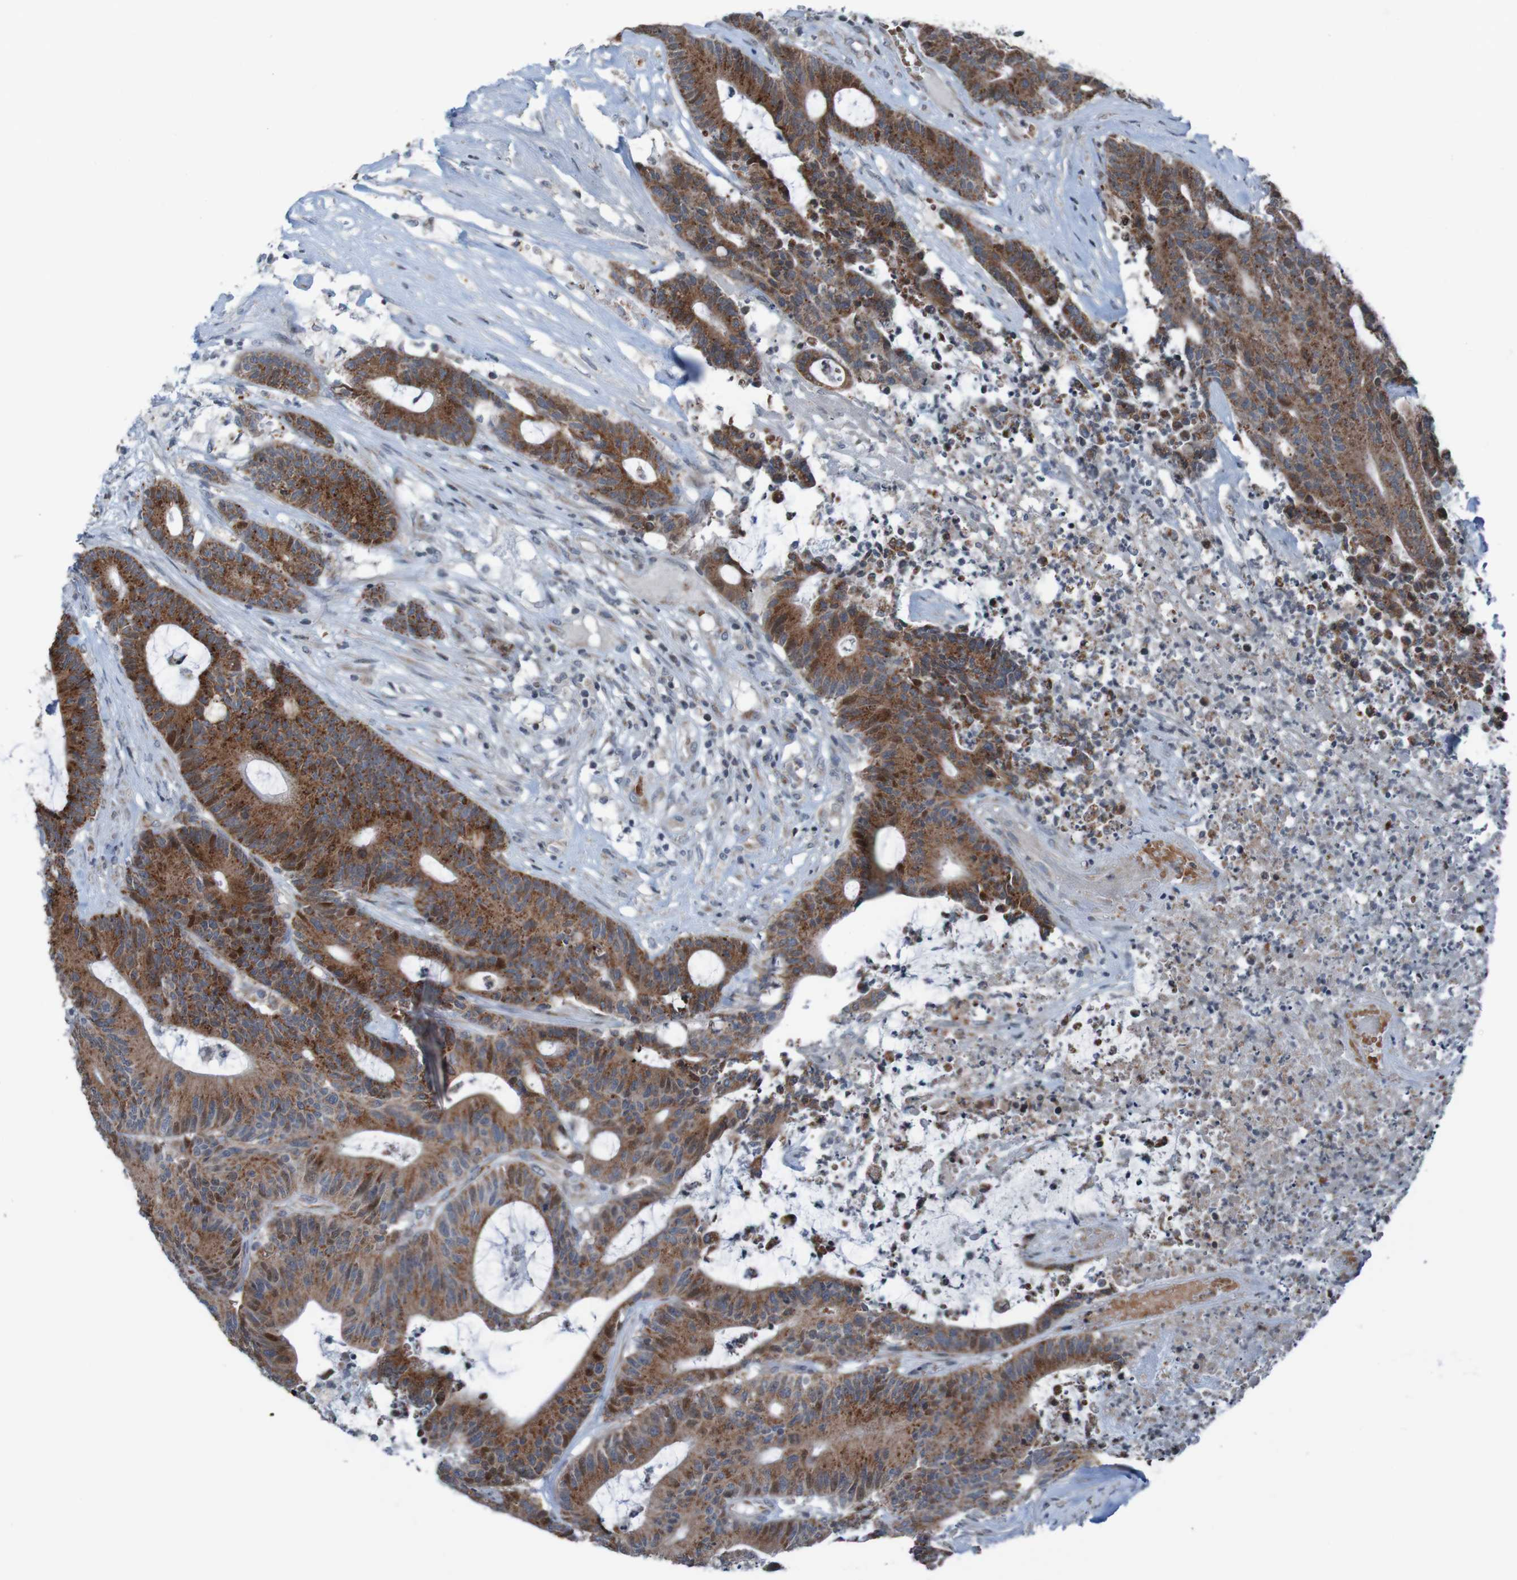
{"staining": {"intensity": "strong", "quantity": ">75%", "location": "cytoplasmic/membranous"}, "tissue": "colorectal cancer", "cell_type": "Tumor cells", "image_type": "cancer", "snomed": [{"axis": "morphology", "description": "Adenocarcinoma, NOS"}, {"axis": "topography", "description": "Colon"}], "caption": "Immunohistochemical staining of human adenocarcinoma (colorectal) demonstrates high levels of strong cytoplasmic/membranous protein expression in approximately >75% of tumor cells.", "gene": "UNG", "patient": {"sex": "female", "age": 84}}